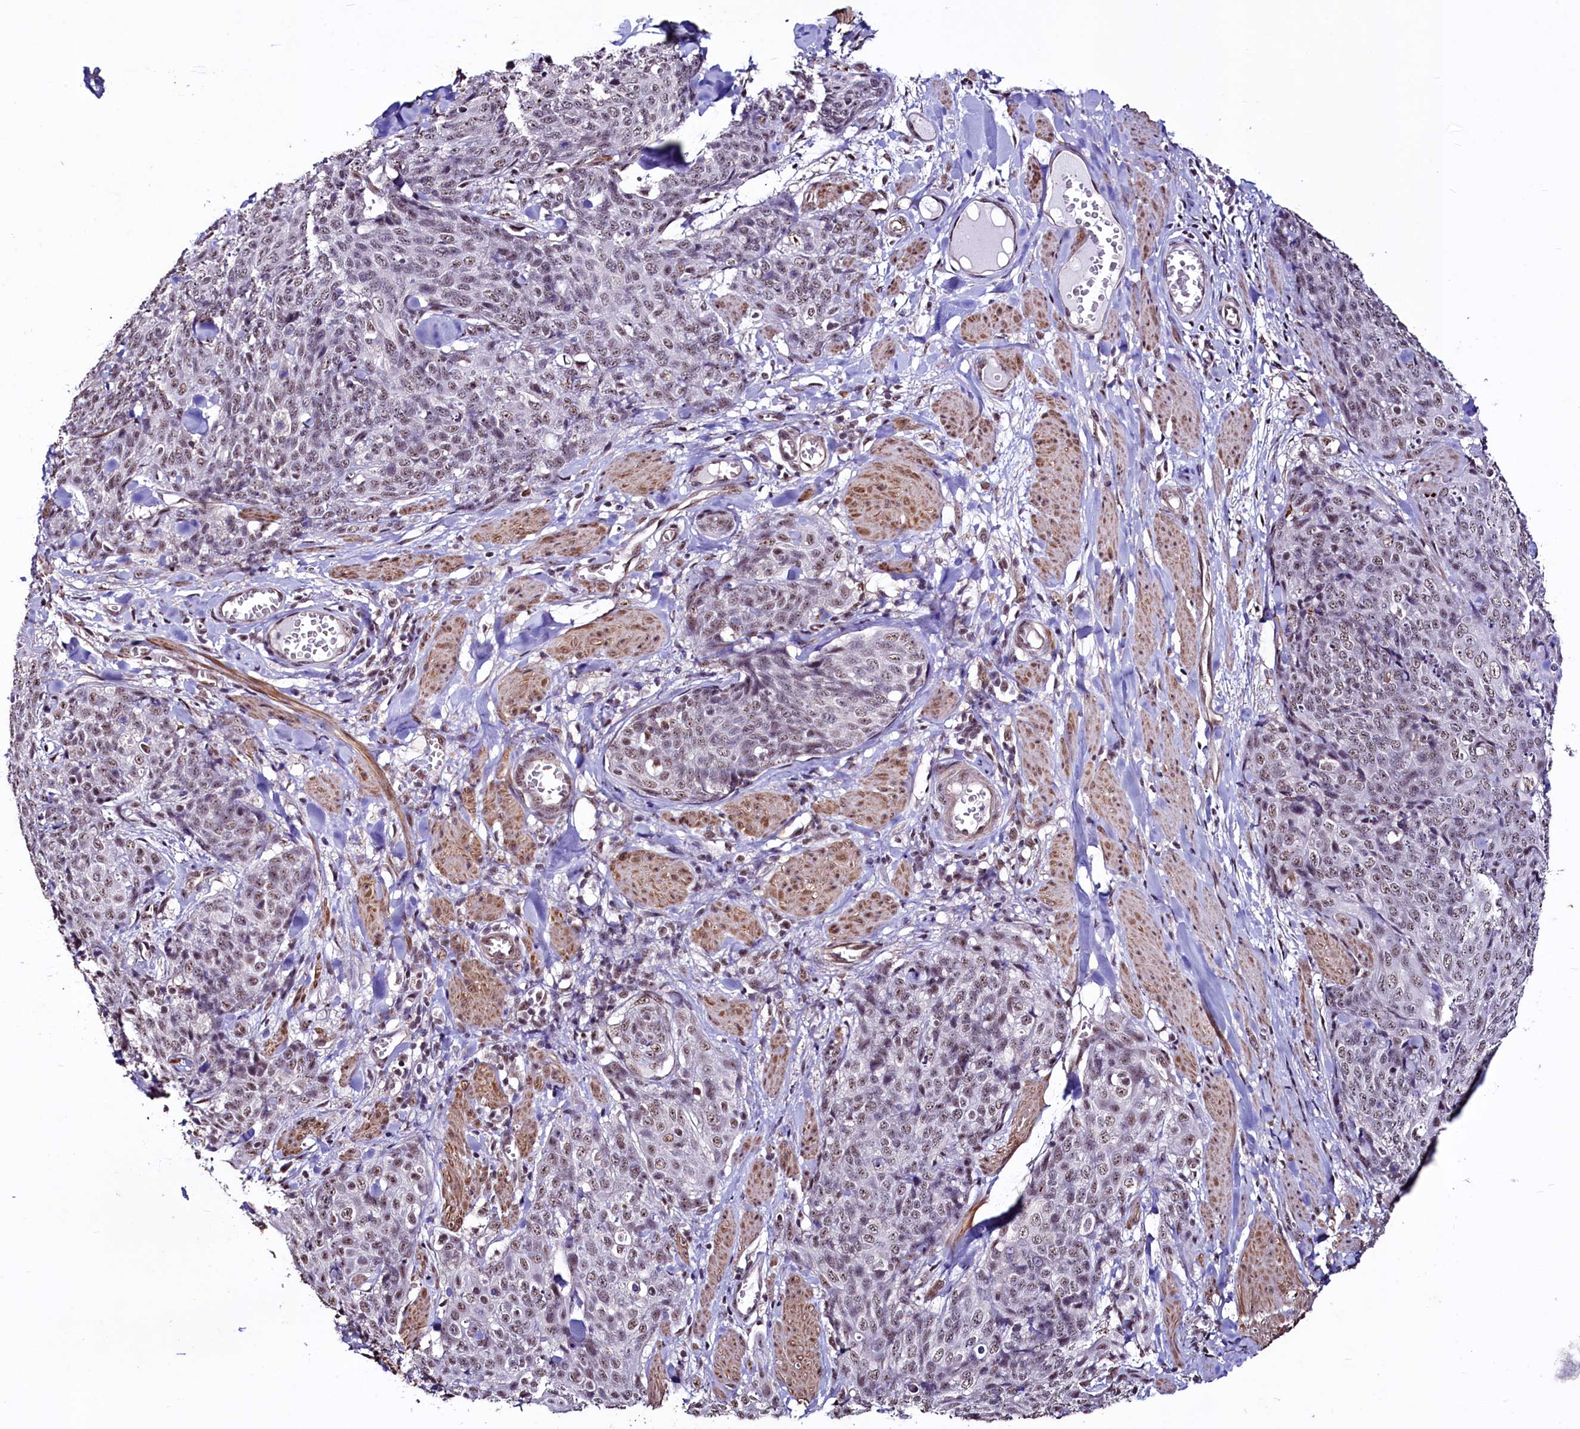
{"staining": {"intensity": "weak", "quantity": ">75%", "location": "nuclear"}, "tissue": "skin cancer", "cell_type": "Tumor cells", "image_type": "cancer", "snomed": [{"axis": "morphology", "description": "Squamous cell carcinoma, NOS"}, {"axis": "topography", "description": "Skin"}, {"axis": "topography", "description": "Vulva"}], "caption": "Squamous cell carcinoma (skin) was stained to show a protein in brown. There is low levels of weak nuclear positivity in about >75% of tumor cells.", "gene": "SFSWAP", "patient": {"sex": "female", "age": 85}}